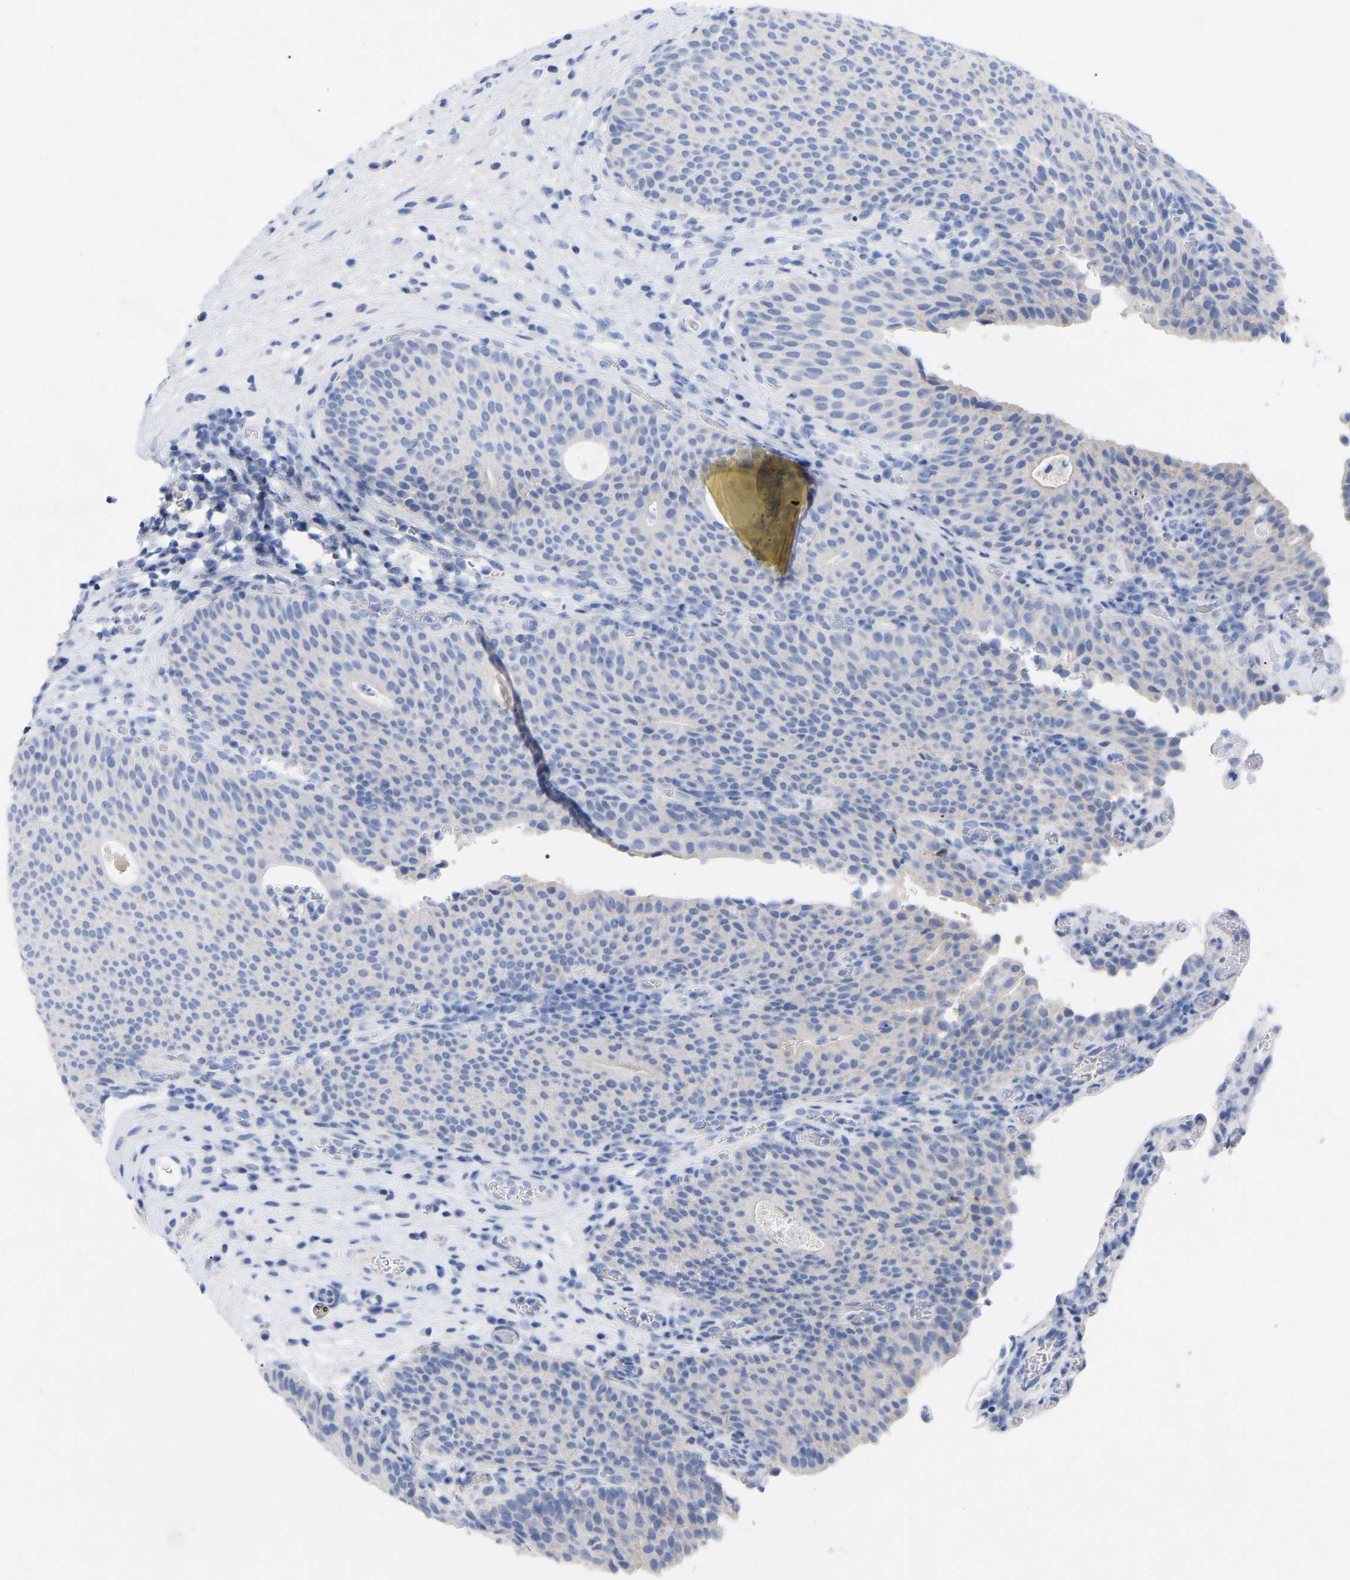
{"staining": {"intensity": "negative", "quantity": "none", "location": "none"}, "tissue": "urothelial cancer", "cell_type": "Tumor cells", "image_type": "cancer", "snomed": [{"axis": "morphology", "description": "Urothelial carcinoma, High grade"}, {"axis": "topography", "description": "Urinary bladder"}], "caption": "Urothelial cancer was stained to show a protein in brown. There is no significant expression in tumor cells.", "gene": "ZNF629", "patient": {"sex": "male", "age": 74}}